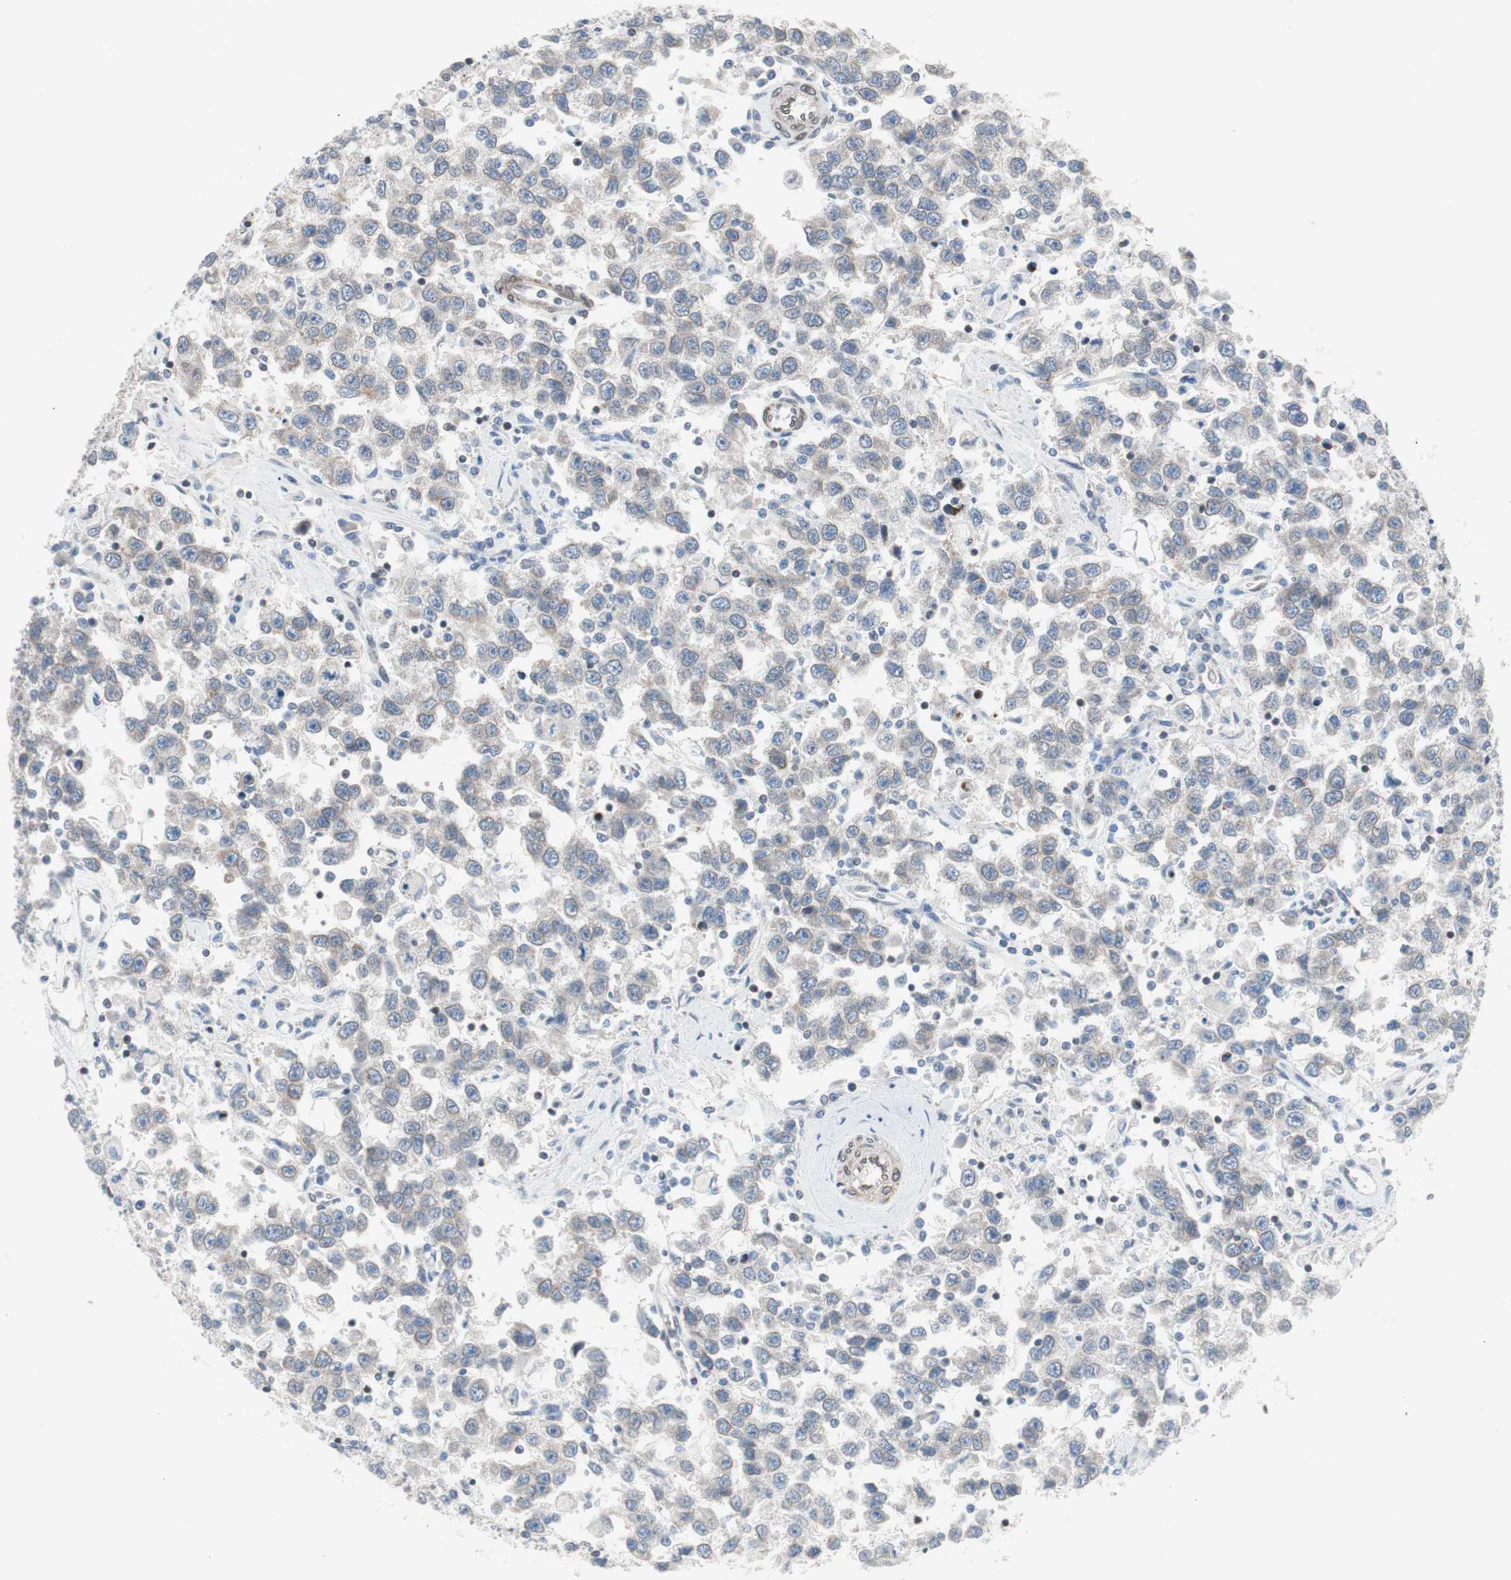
{"staining": {"intensity": "weak", "quantity": "<25%", "location": "cytoplasmic/membranous,nuclear"}, "tissue": "testis cancer", "cell_type": "Tumor cells", "image_type": "cancer", "snomed": [{"axis": "morphology", "description": "Seminoma, NOS"}, {"axis": "topography", "description": "Testis"}], "caption": "There is no significant positivity in tumor cells of testis cancer.", "gene": "ARNT2", "patient": {"sex": "male", "age": 41}}